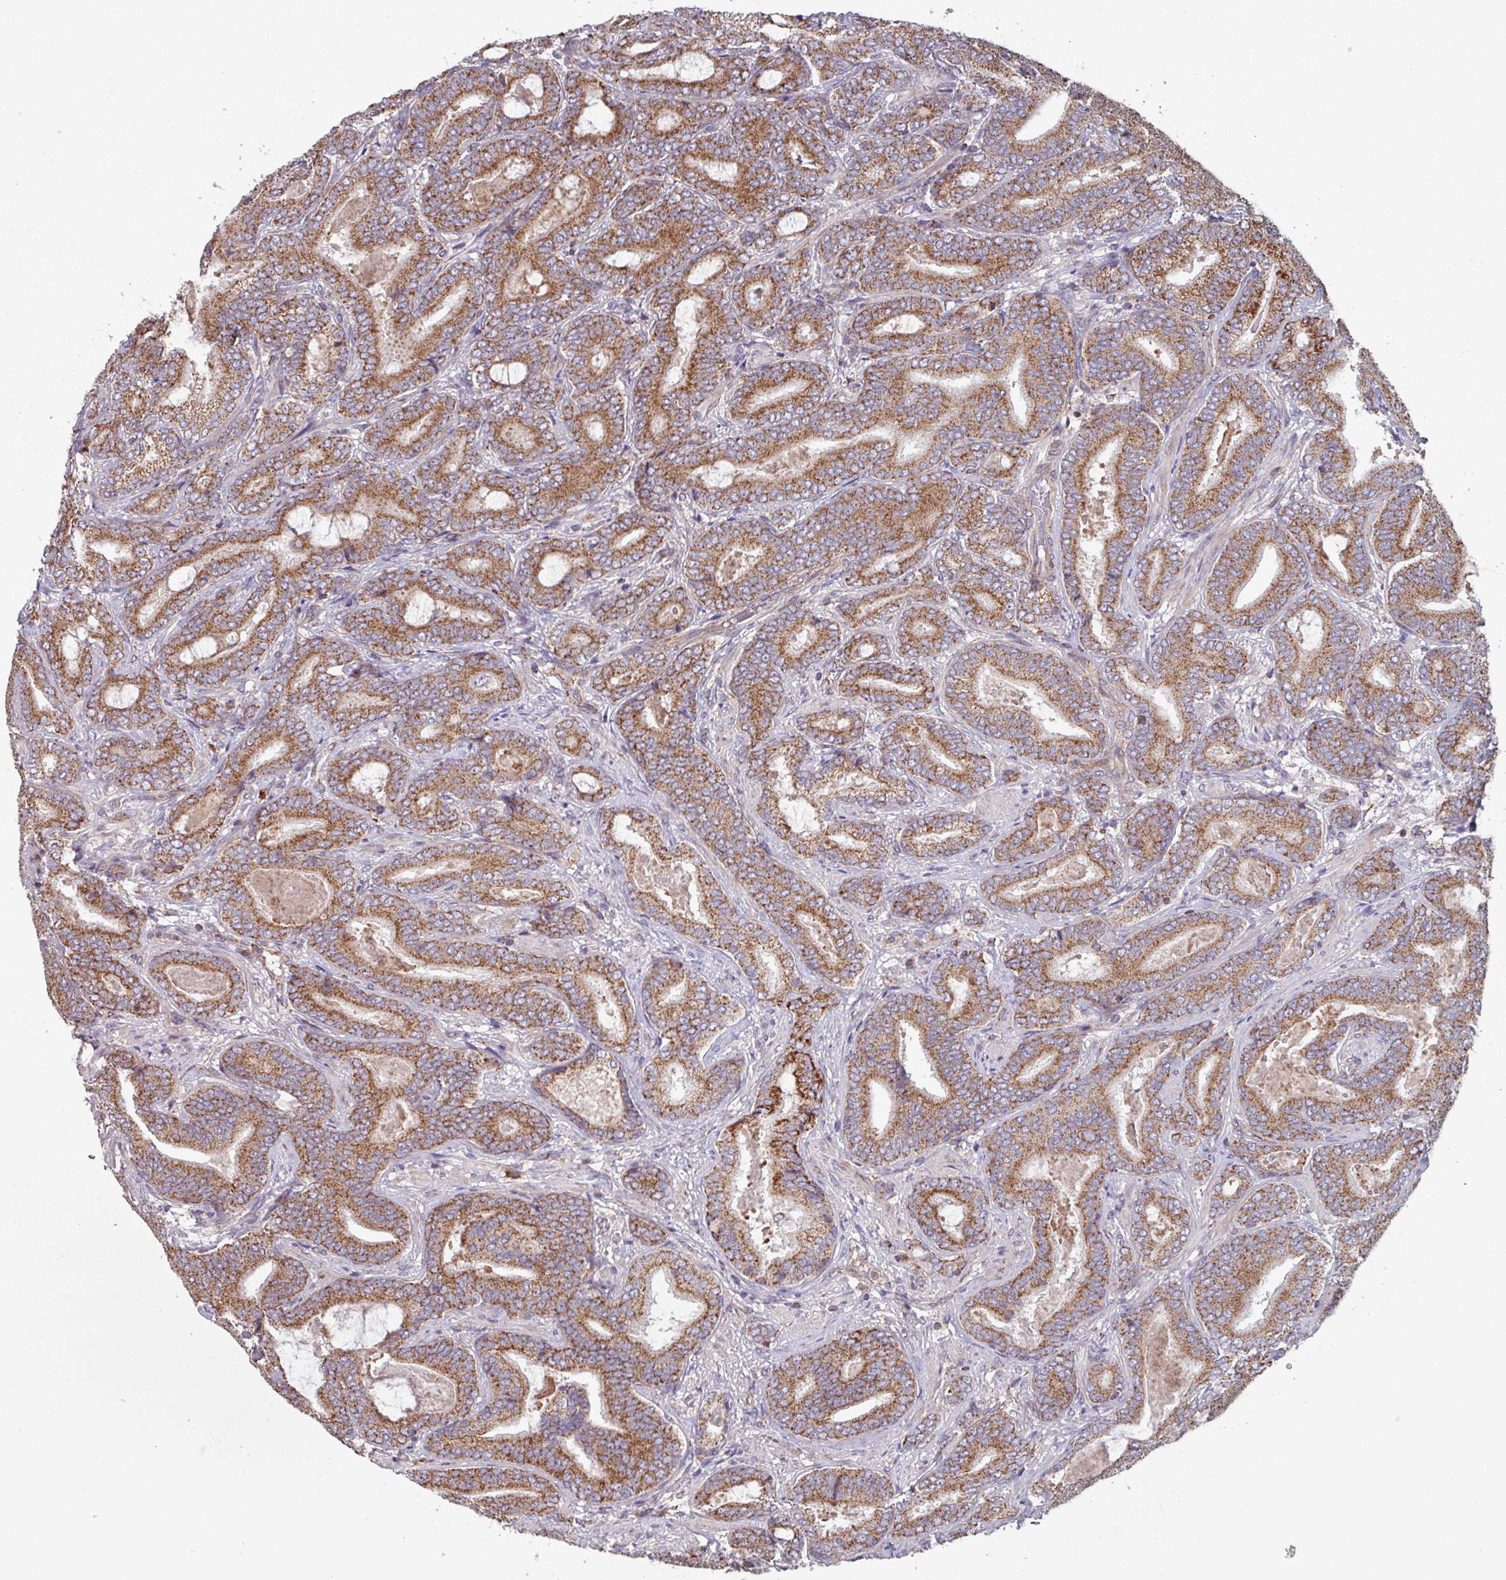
{"staining": {"intensity": "moderate", "quantity": ">75%", "location": "cytoplasmic/membranous"}, "tissue": "prostate cancer", "cell_type": "Tumor cells", "image_type": "cancer", "snomed": [{"axis": "morphology", "description": "Adenocarcinoma, Low grade"}, {"axis": "topography", "description": "Prostate and seminal vesicle, NOS"}], "caption": "IHC of human adenocarcinoma (low-grade) (prostate) displays medium levels of moderate cytoplasmic/membranous expression in approximately >75% of tumor cells.", "gene": "COX7C", "patient": {"sex": "male", "age": 61}}